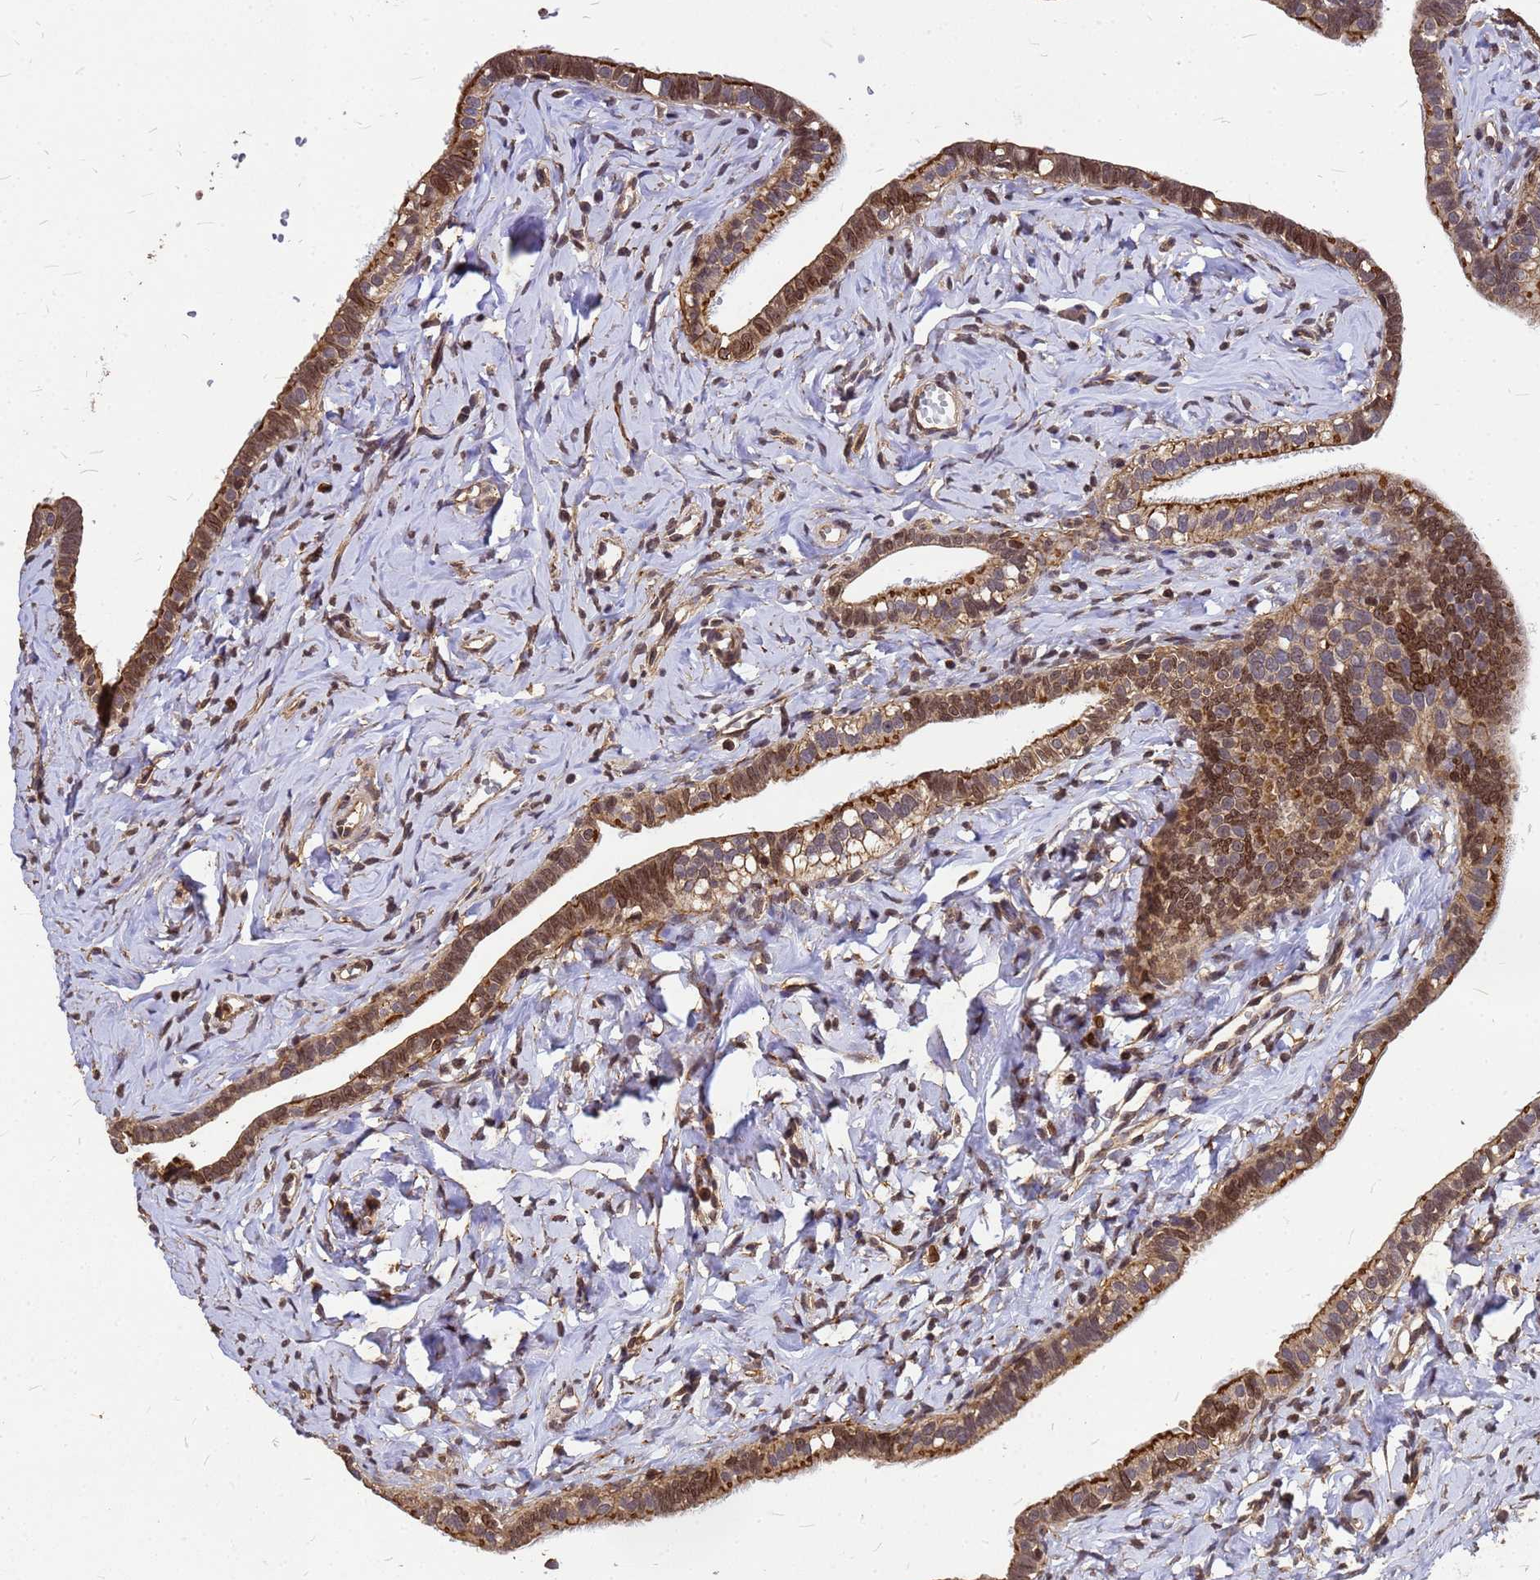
{"staining": {"intensity": "moderate", "quantity": ">75%", "location": "cytoplasmic/membranous,nuclear"}, "tissue": "fallopian tube", "cell_type": "Glandular cells", "image_type": "normal", "snomed": [{"axis": "morphology", "description": "Normal tissue, NOS"}, {"axis": "topography", "description": "Fallopian tube"}], "caption": "Immunohistochemical staining of normal human fallopian tube exhibits >75% levels of moderate cytoplasmic/membranous,nuclear protein positivity in about >75% of glandular cells. The protein is shown in brown color, while the nuclei are stained blue.", "gene": "C1orf35", "patient": {"sex": "female", "age": 66}}